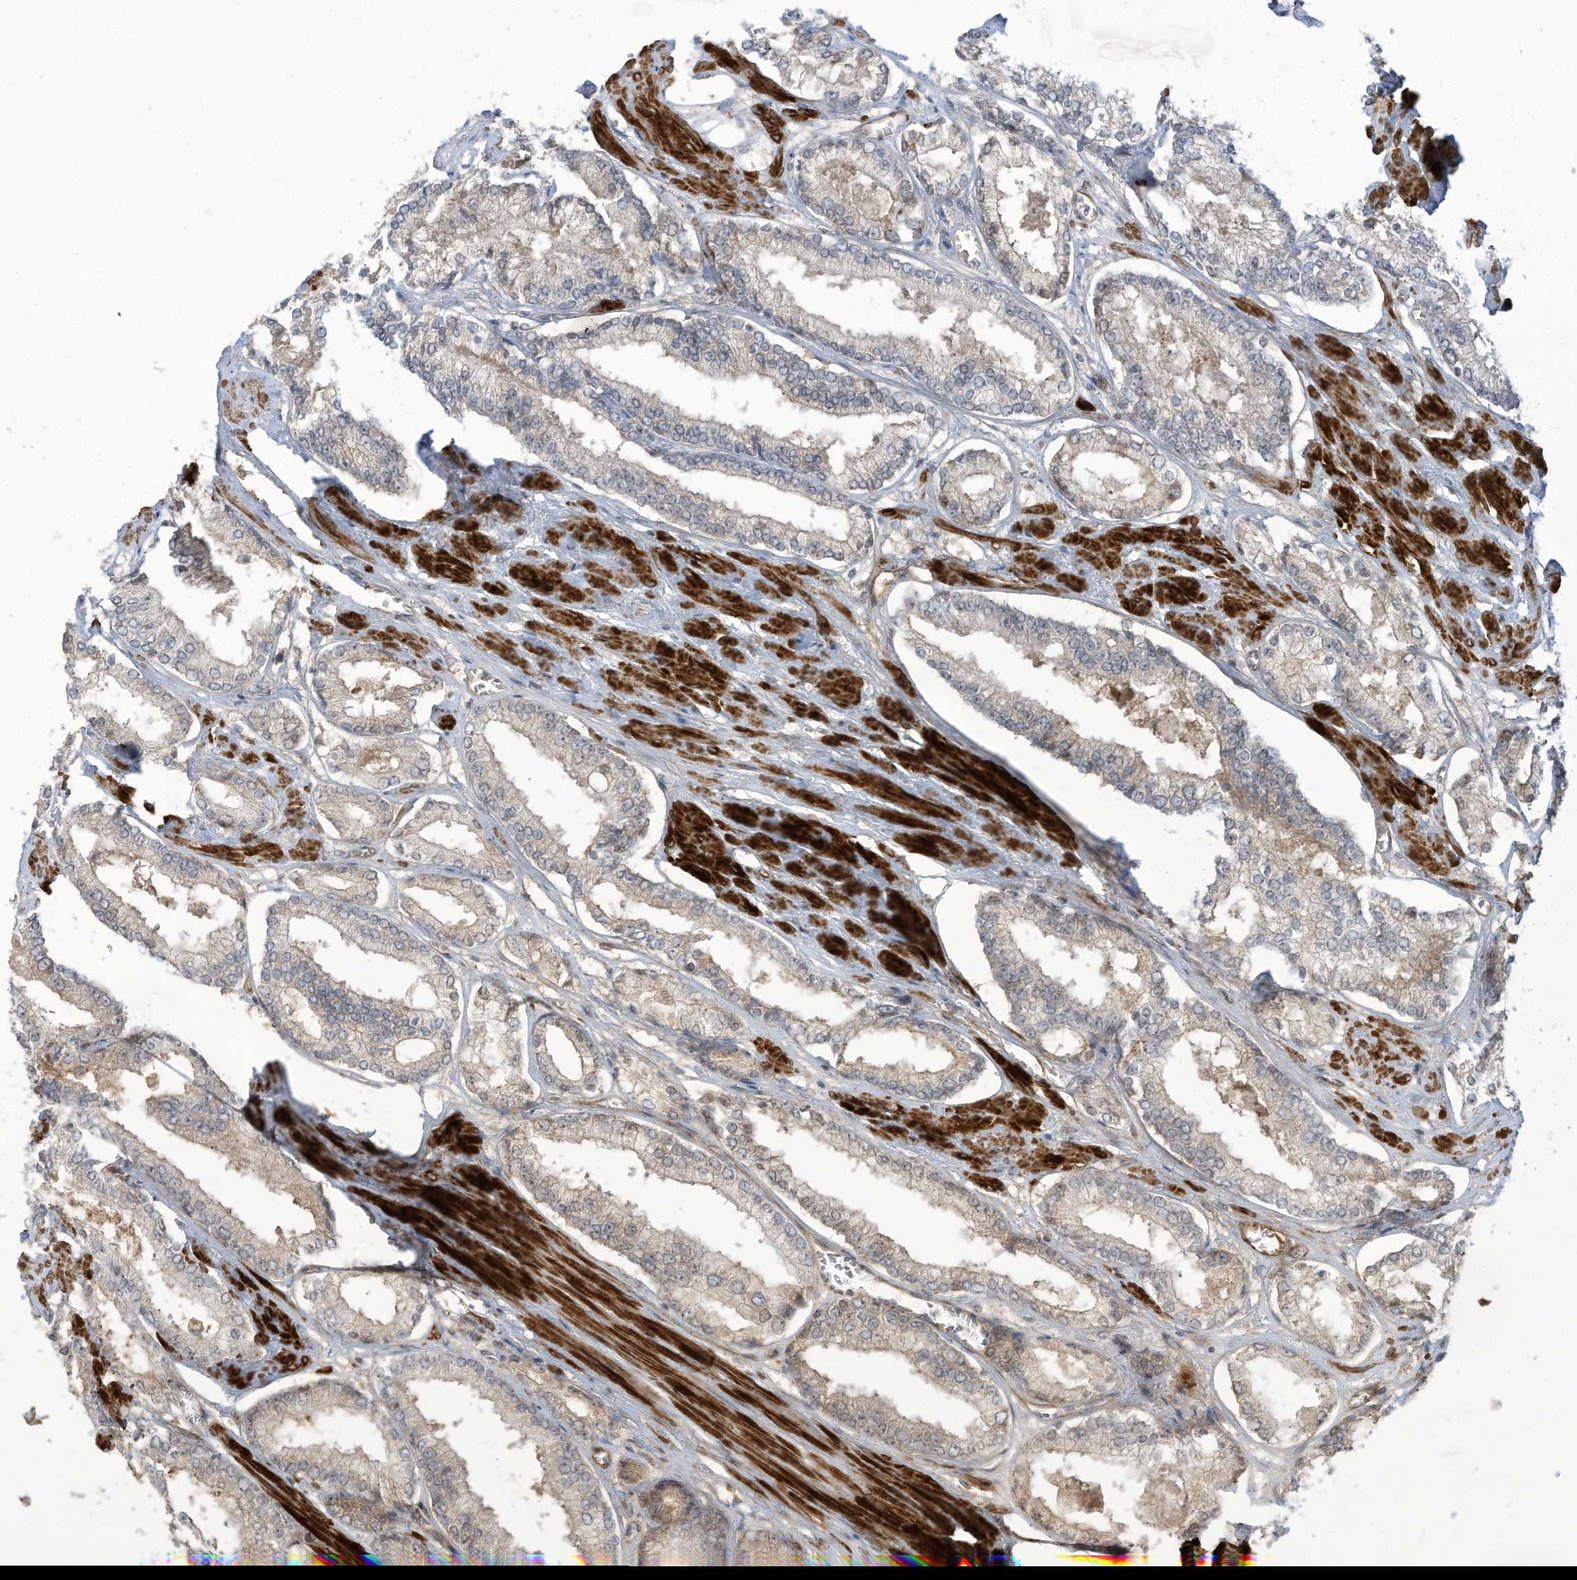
{"staining": {"intensity": "weak", "quantity": "25%-75%", "location": "cytoplasmic/membranous"}, "tissue": "prostate cancer", "cell_type": "Tumor cells", "image_type": "cancer", "snomed": [{"axis": "morphology", "description": "Adenocarcinoma, Low grade"}, {"axis": "topography", "description": "Prostate"}], "caption": "DAB immunohistochemical staining of prostate low-grade adenocarcinoma exhibits weak cytoplasmic/membranous protein positivity in about 25%-75% of tumor cells.", "gene": "ENTR1", "patient": {"sex": "male", "age": 54}}